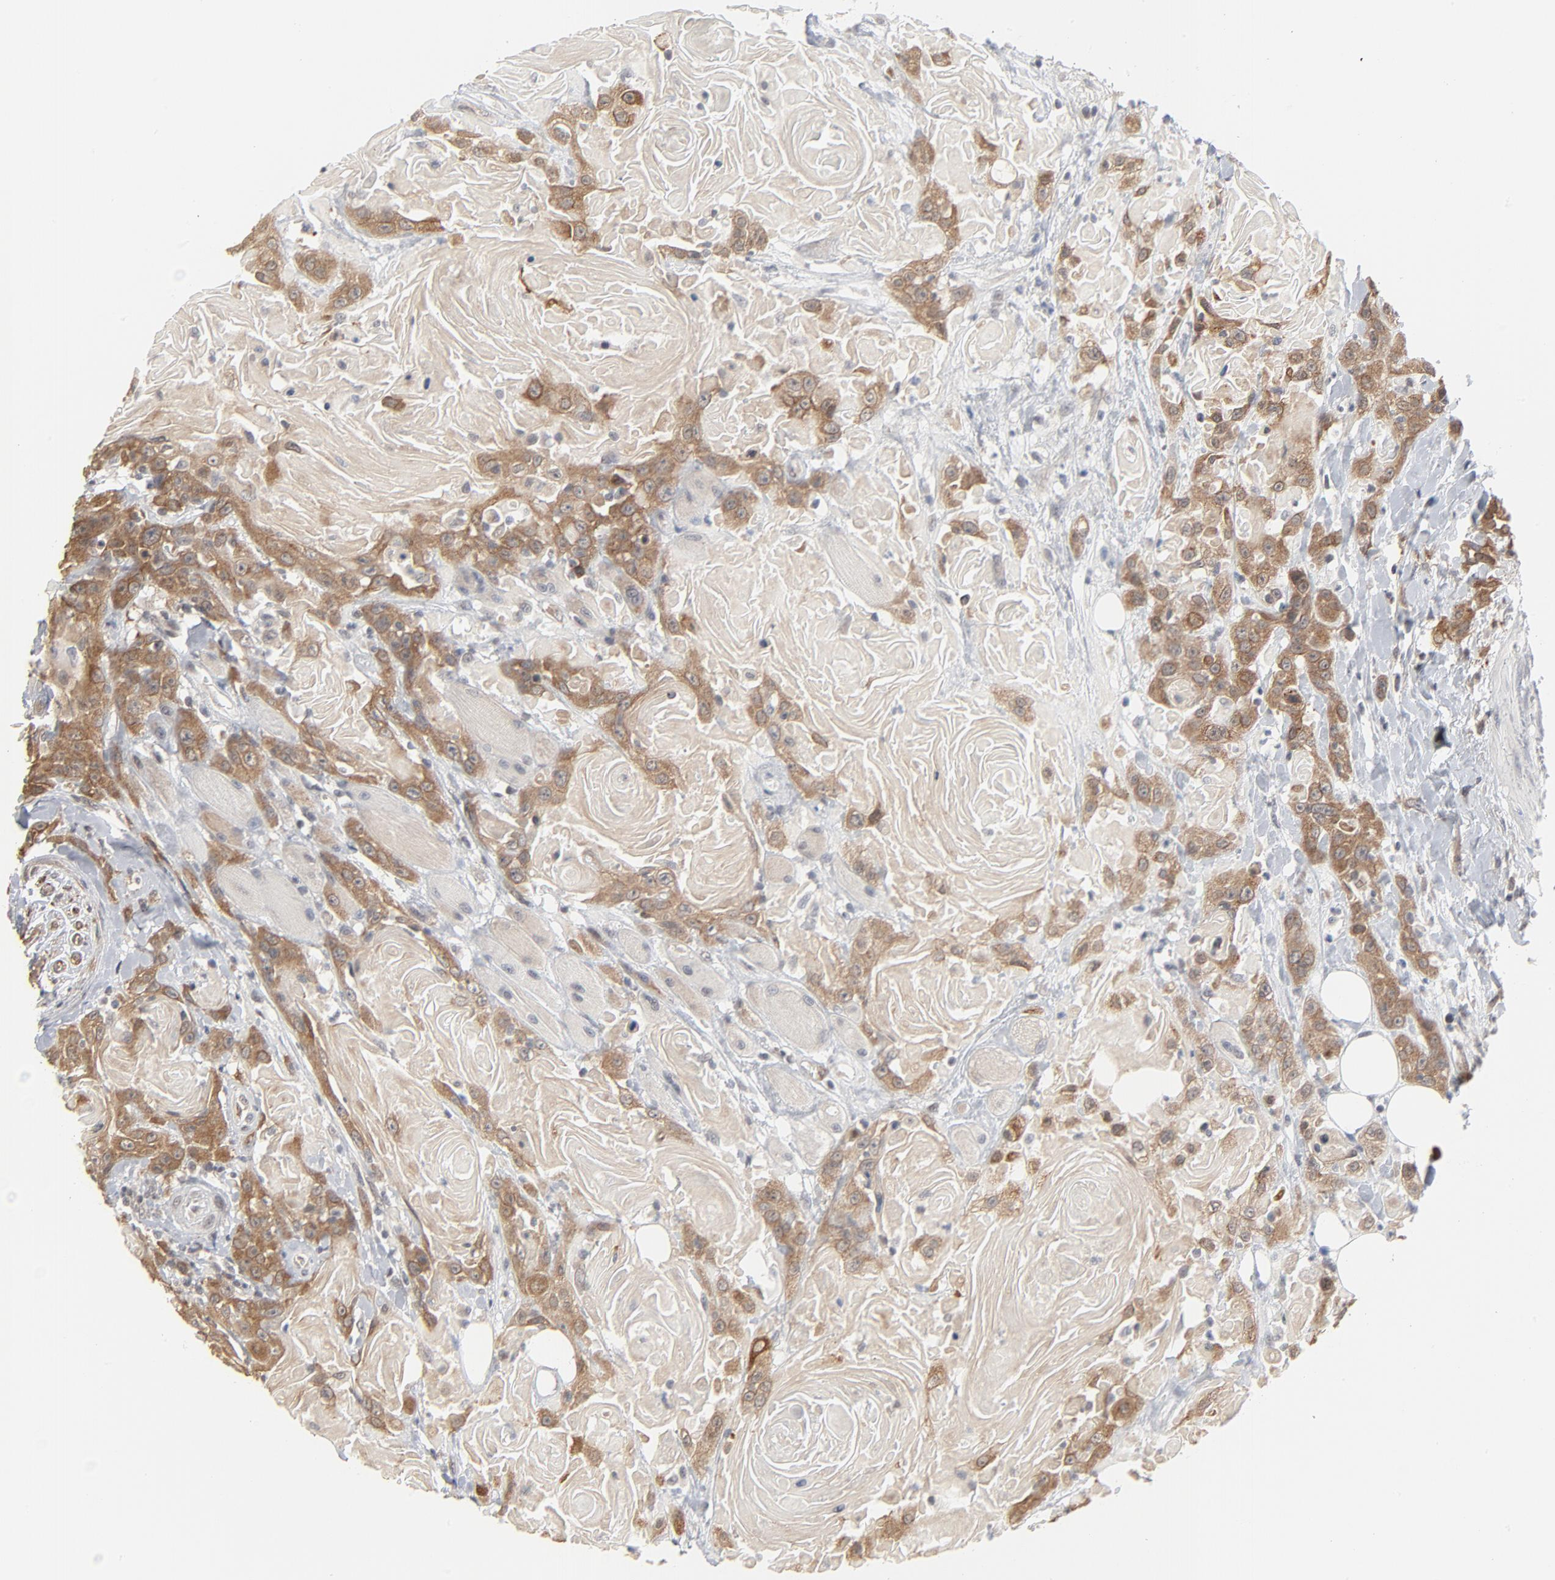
{"staining": {"intensity": "moderate", "quantity": ">75%", "location": "cytoplasmic/membranous"}, "tissue": "head and neck cancer", "cell_type": "Tumor cells", "image_type": "cancer", "snomed": [{"axis": "morphology", "description": "Squamous cell carcinoma, NOS"}, {"axis": "topography", "description": "Head-Neck"}], "caption": "Head and neck cancer (squamous cell carcinoma) stained with IHC displays moderate cytoplasmic/membranous positivity in approximately >75% of tumor cells.", "gene": "ITPR3", "patient": {"sex": "female", "age": 84}}